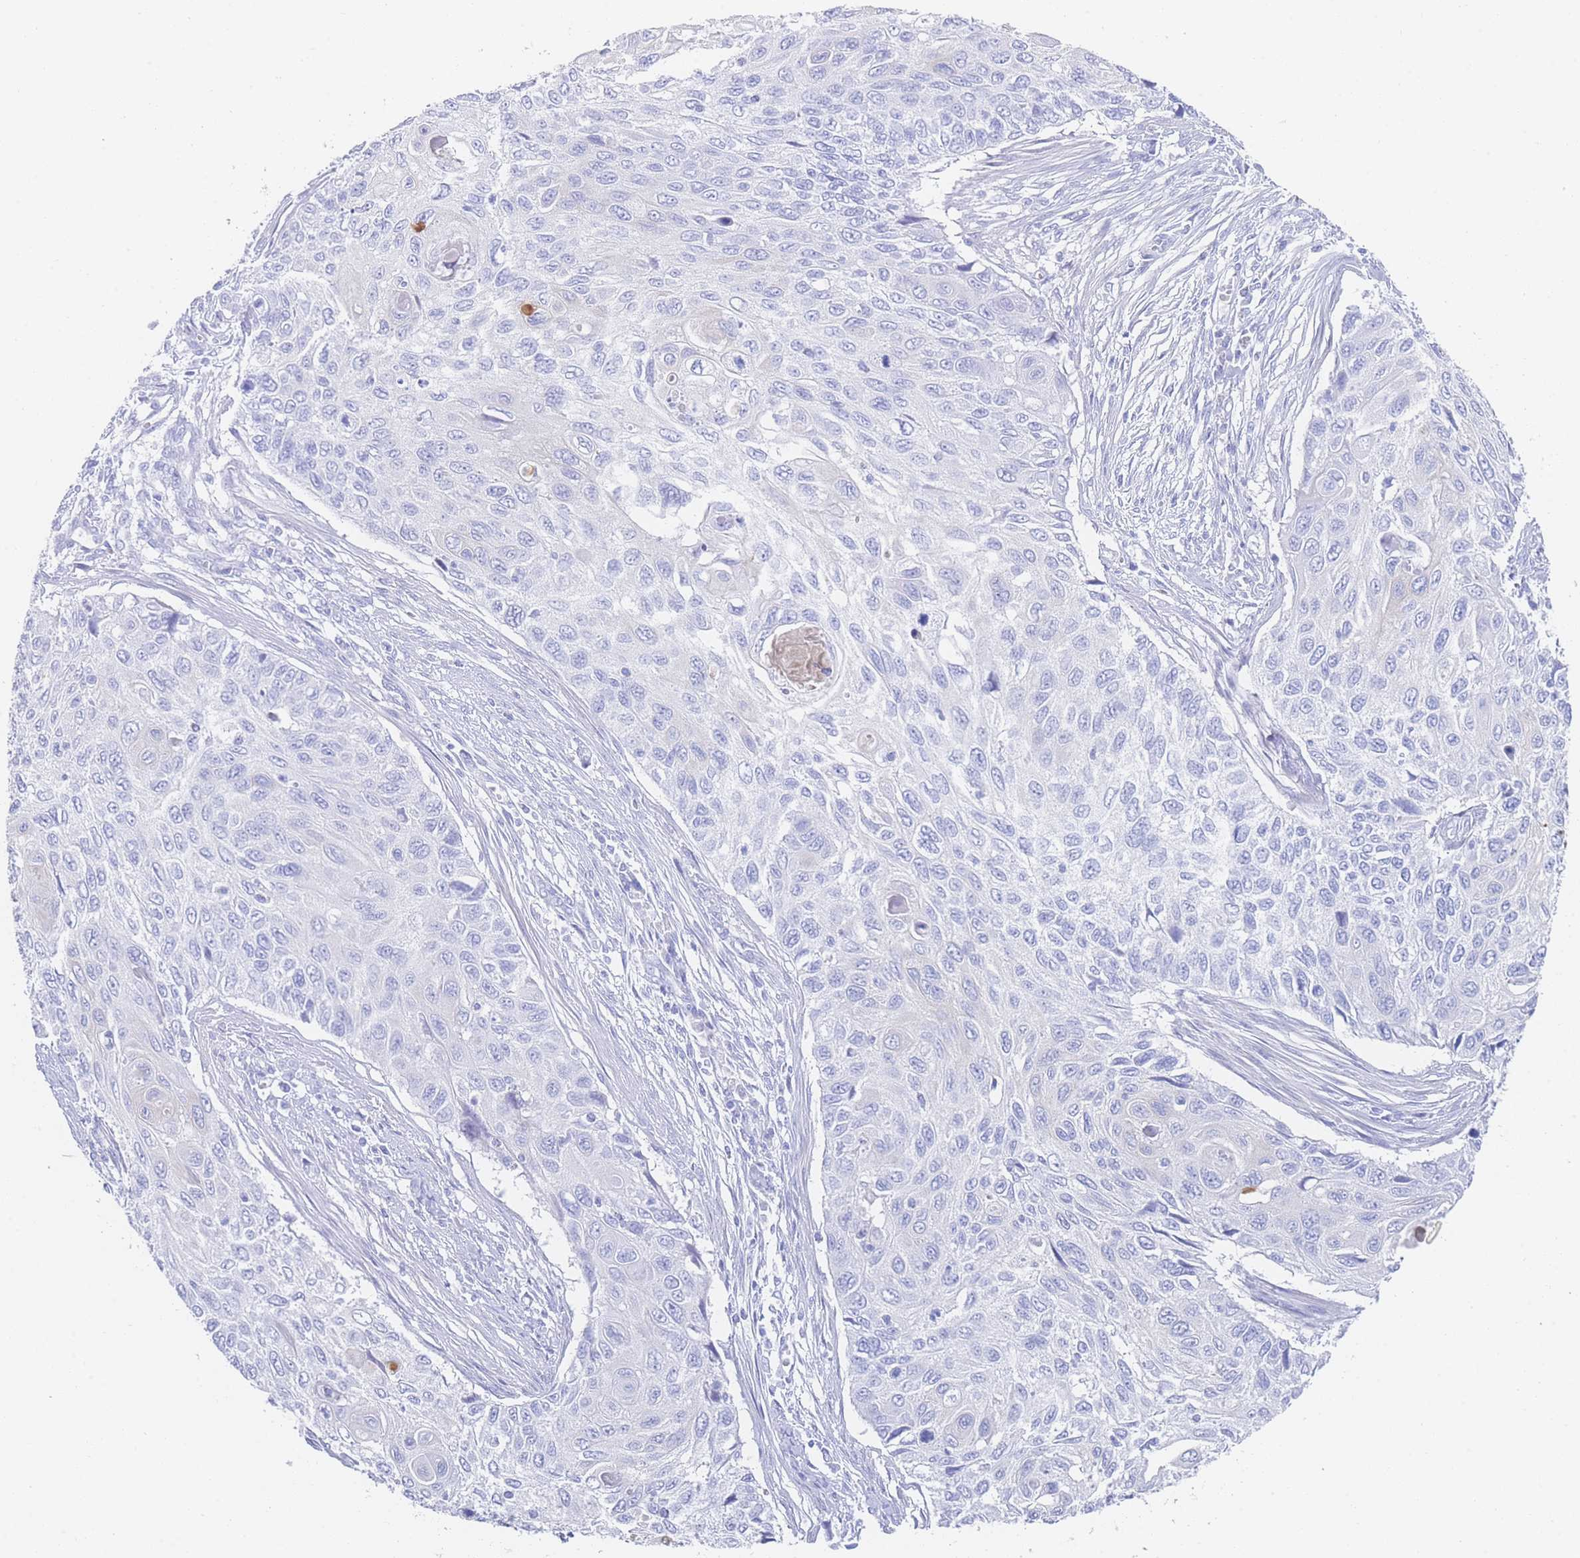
{"staining": {"intensity": "negative", "quantity": "none", "location": "none"}, "tissue": "cervical cancer", "cell_type": "Tumor cells", "image_type": "cancer", "snomed": [{"axis": "morphology", "description": "Squamous cell carcinoma, NOS"}, {"axis": "topography", "description": "Cervix"}], "caption": "The immunohistochemistry (IHC) micrograph has no significant expression in tumor cells of squamous cell carcinoma (cervical) tissue. (Immunohistochemistry (ihc), brightfield microscopy, high magnification).", "gene": "LRRC37A", "patient": {"sex": "female", "age": 70}}